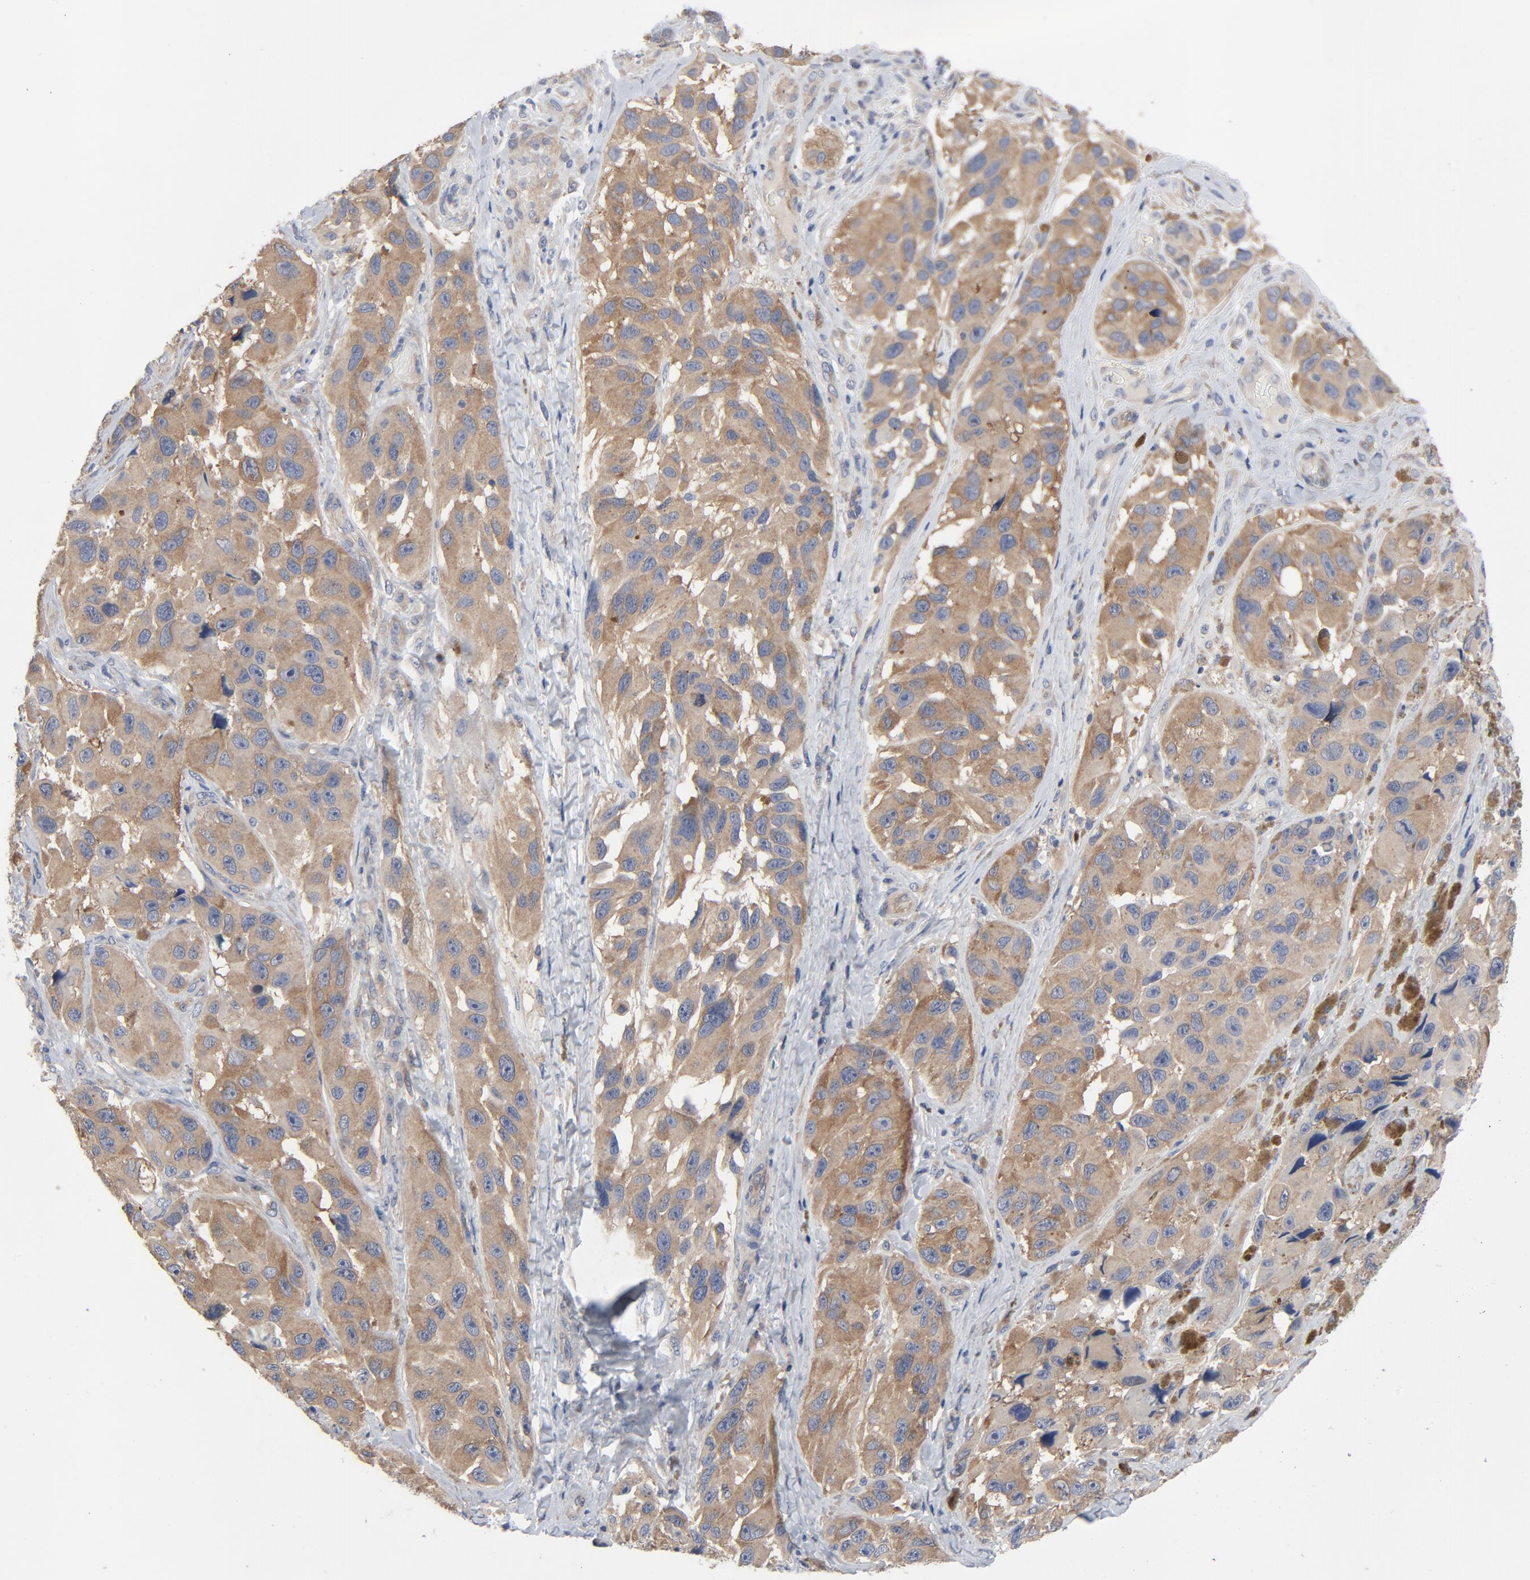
{"staining": {"intensity": "moderate", "quantity": ">75%", "location": "cytoplasmic/membranous"}, "tissue": "melanoma", "cell_type": "Tumor cells", "image_type": "cancer", "snomed": [{"axis": "morphology", "description": "Malignant melanoma, NOS"}, {"axis": "topography", "description": "Skin"}], "caption": "The image displays staining of malignant melanoma, revealing moderate cytoplasmic/membranous protein expression (brown color) within tumor cells. Nuclei are stained in blue.", "gene": "DYNLT3", "patient": {"sex": "female", "age": 73}}